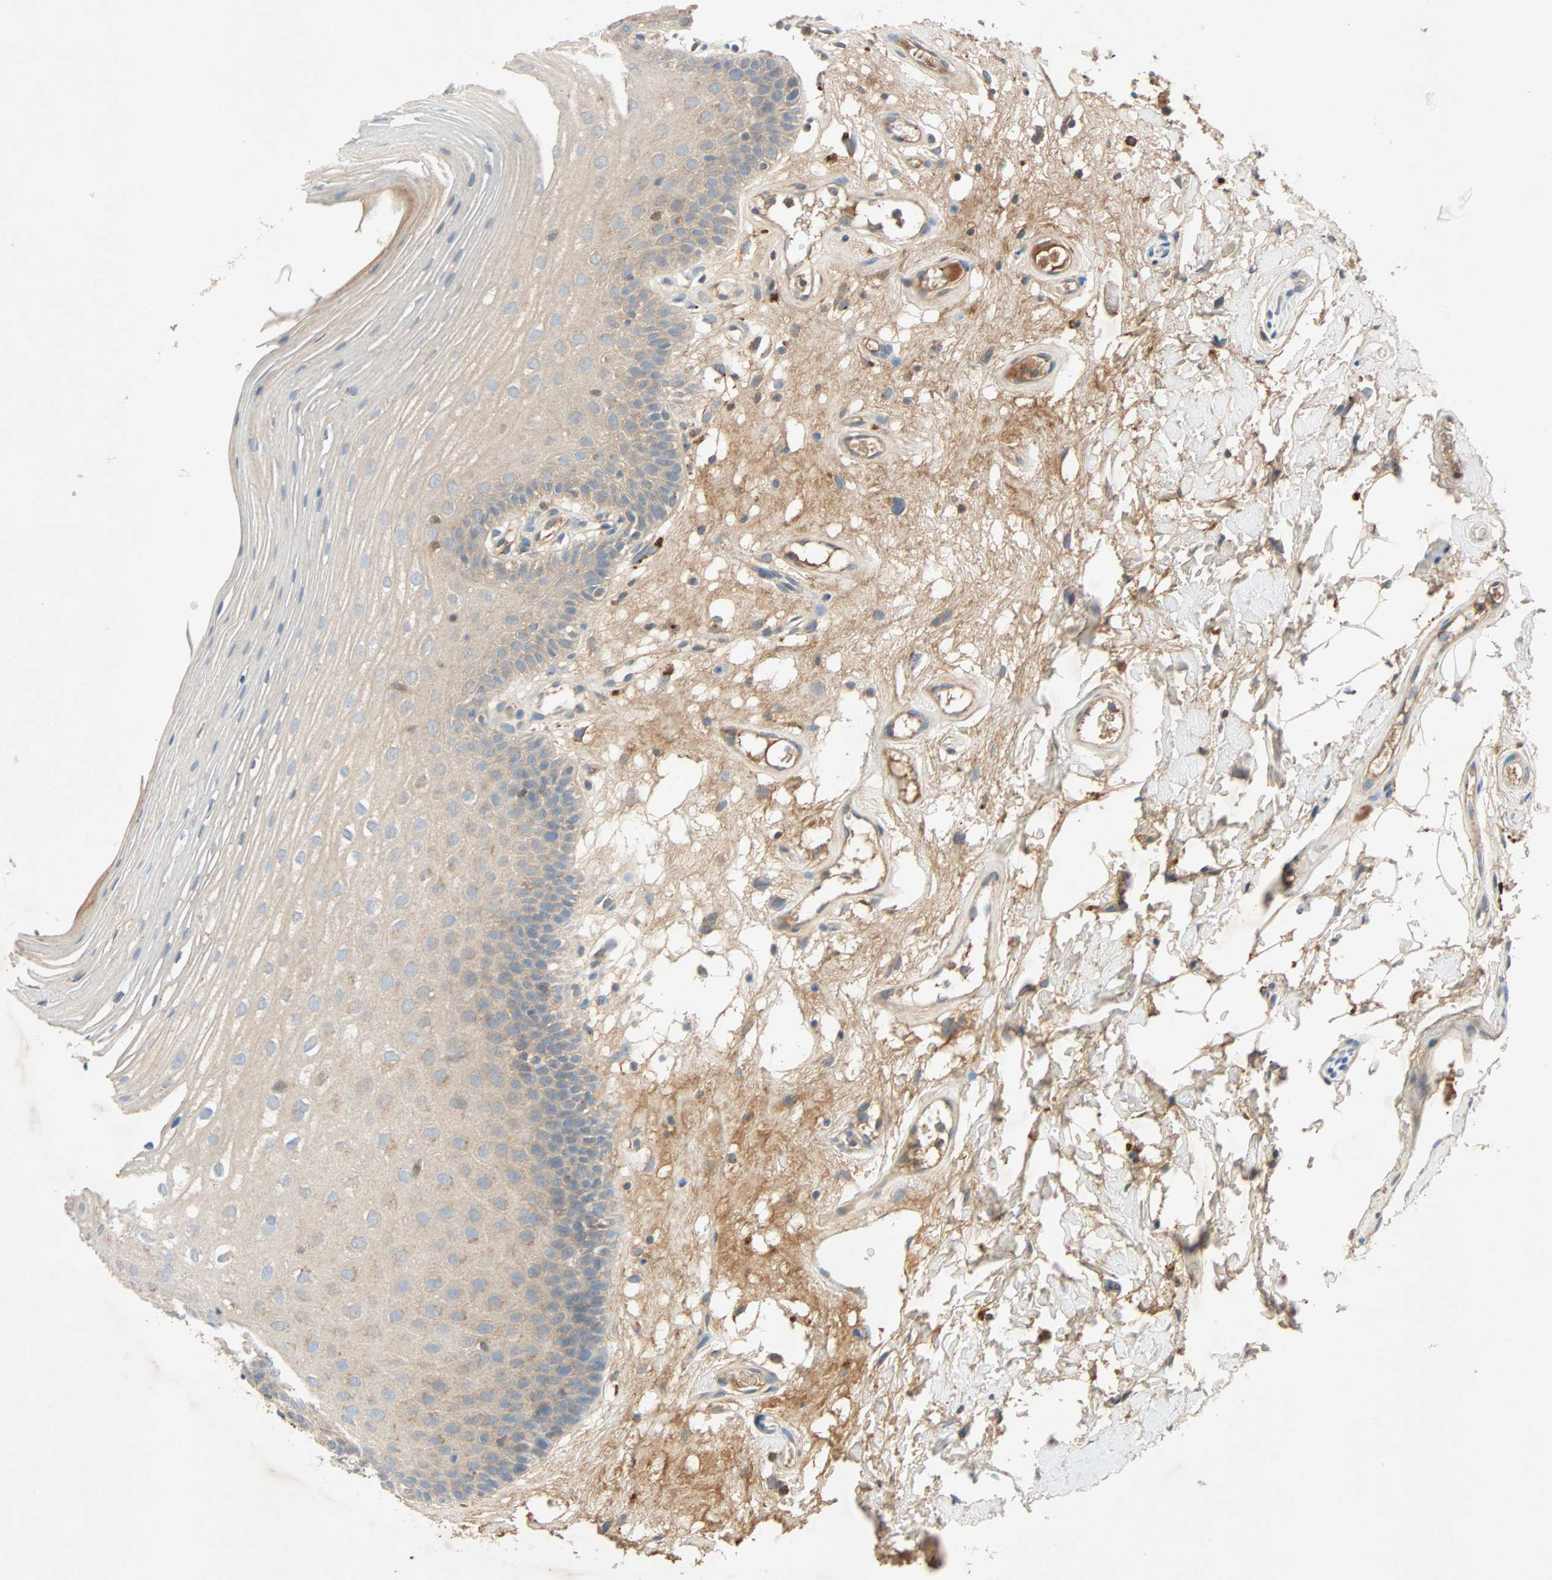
{"staining": {"intensity": "weak", "quantity": ">75%", "location": "cytoplasmic/membranous"}, "tissue": "oral mucosa", "cell_type": "Squamous epithelial cells", "image_type": "normal", "snomed": [{"axis": "morphology", "description": "Normal tissue, NOS"}, {"axis": "morphology", "description": "Squamous cell carcinoma, NOS"}, {"axis": "topography", "description": "Skeletal muscle"}, {"axis": "topography", "description": "Oral tissue"}], "caption": "Weak cytoplasmic/membranous expression is present in approximately >75% of squamous epithelial cells in normal oral mucosa. The protein is shown in brown color, while the nuclei are stained blue.", "gene": "XYLT1", "patient": {"sex": "male", "age": 71}}